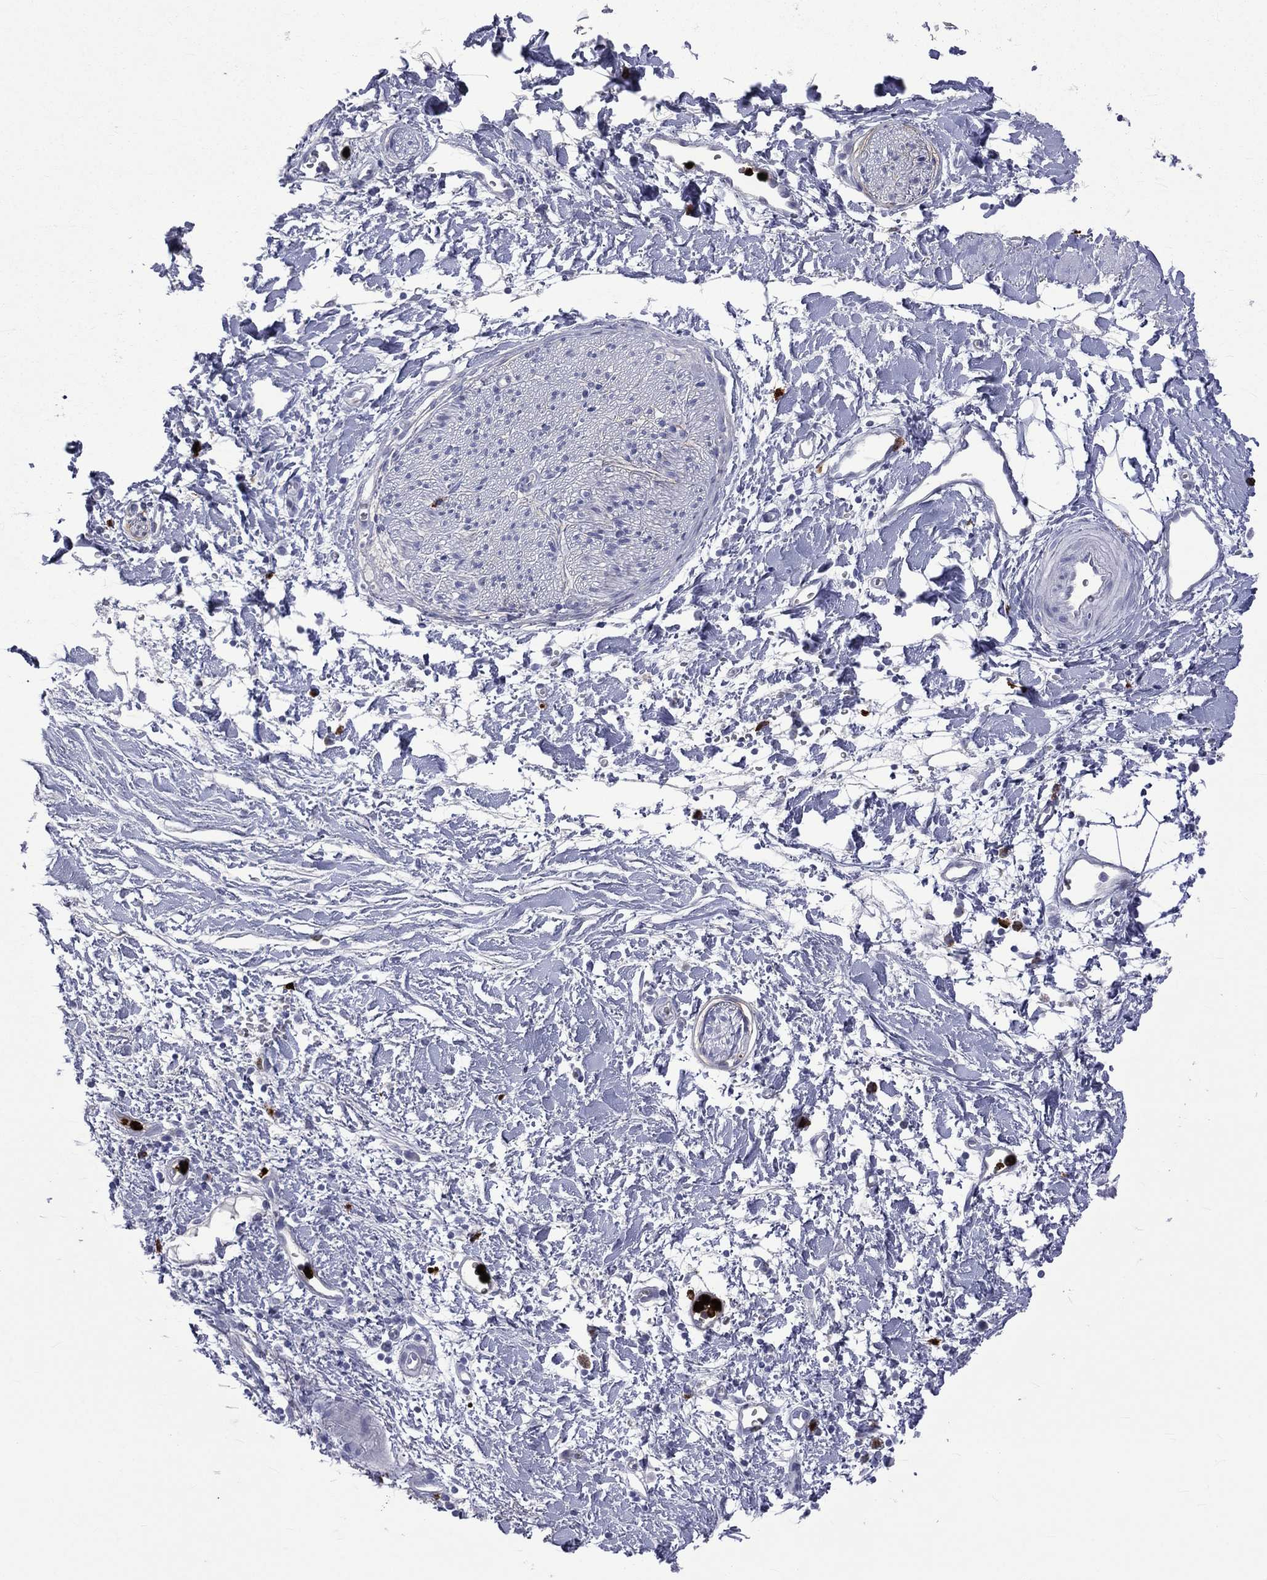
{"staining": {"intensity": "negative", "quantity": "none", "location": "none"}, "tissue": "soft tissue", "cell_type": "Fibroblasts", "image_type": "normal", "snomed": [{"axis": "morphology", "description": "Normal tissue, NOS"}, {"axis": "morphology", "description": "Adenocarcinoma, NOS"}, {"axis": "topography", "description": "Pancreas"}, {"axis": "topography", "description": "Peripheral nerve tissue"}], "caption": "This is an IHC image of normal soft tissue. There is no positivity in fibroblasts.", "gene": "ELANE", "patient": {"sex": "male", "age": 61}}